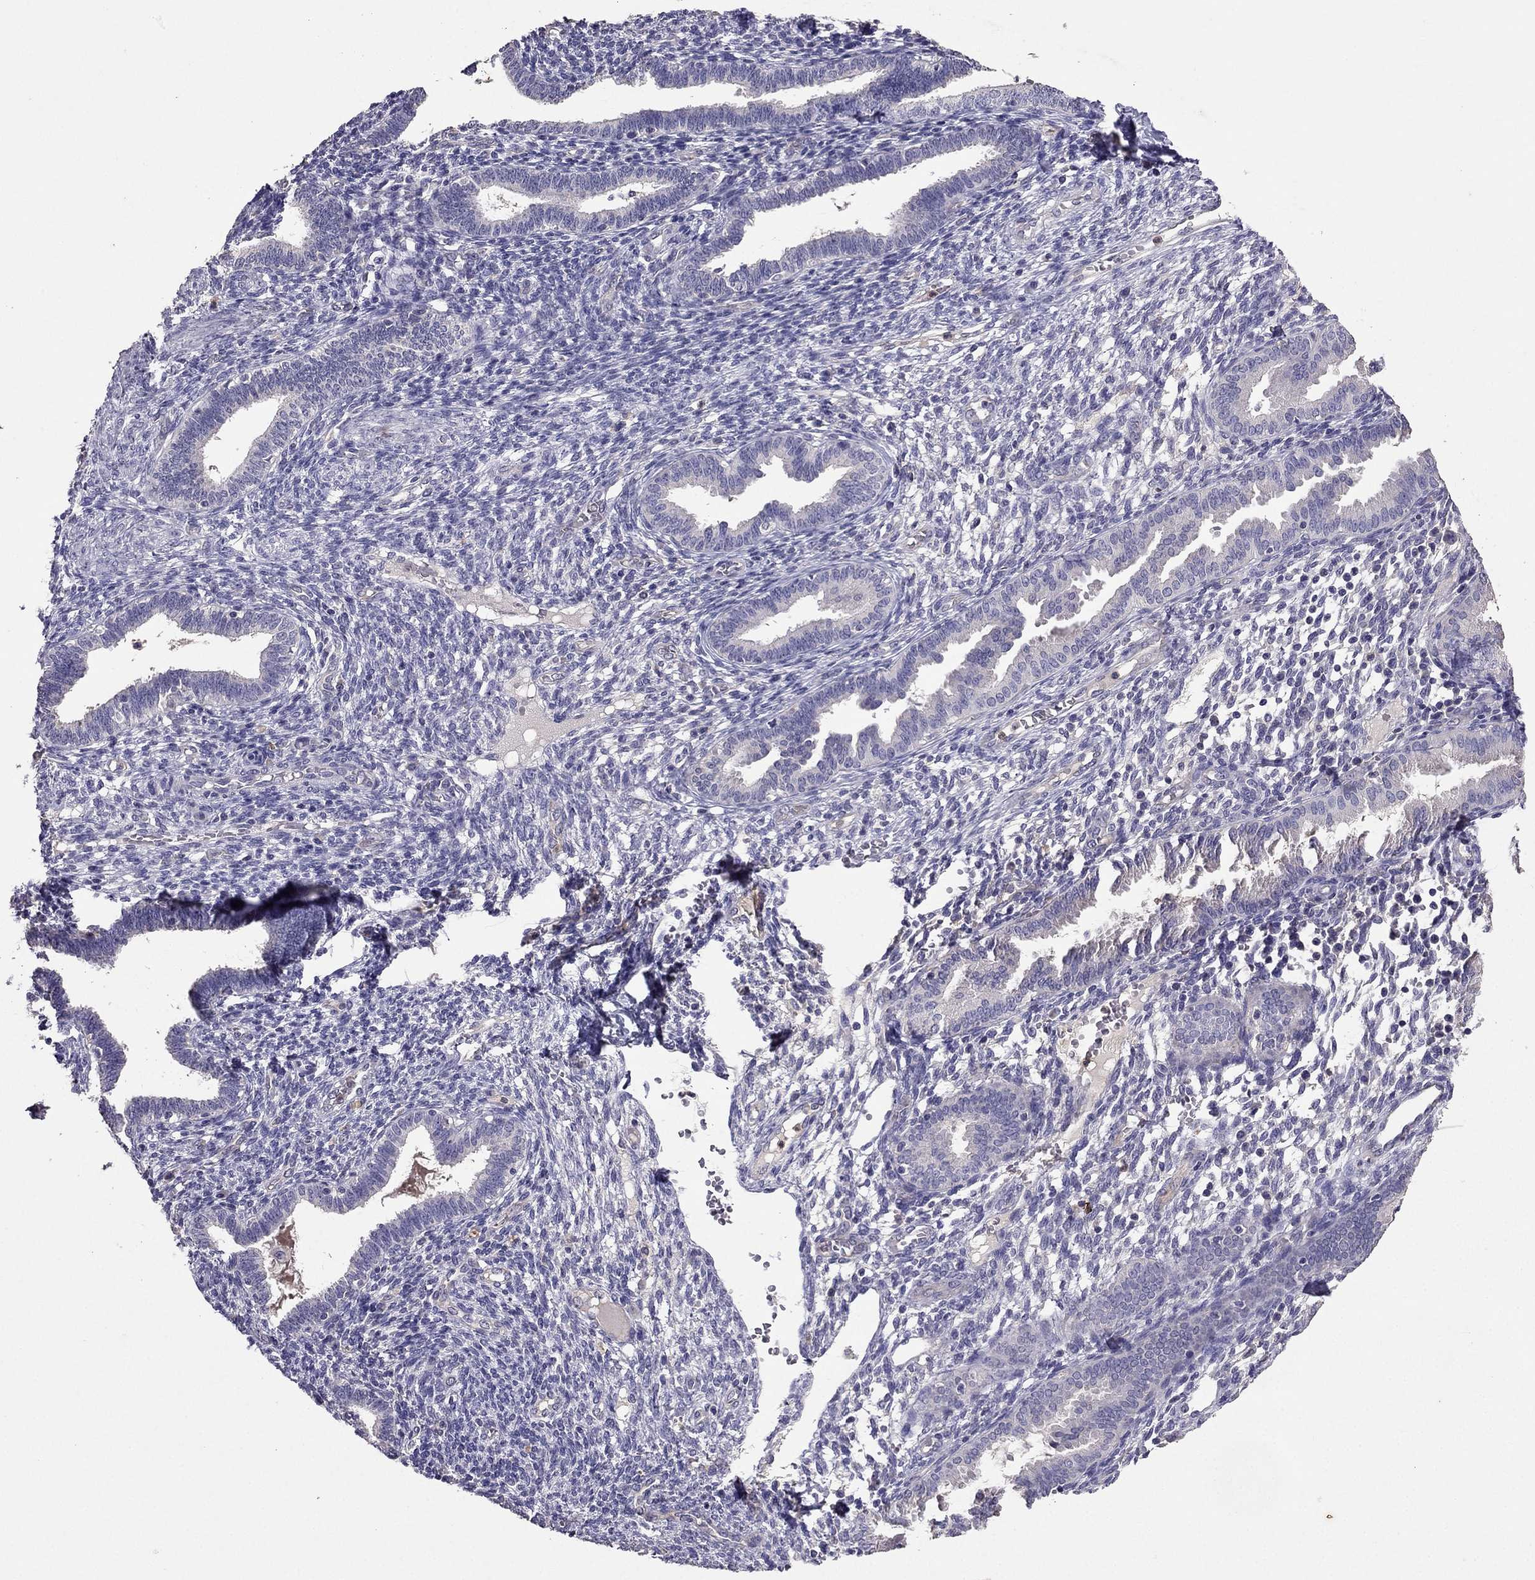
{"staining": {"intensity": "negative", "quantity": "none", "location": "none"}, "tissue": "endometrium", "cell_type": "Cells in endometrial stroma", "image_type": "normal", "snomed": [{"axis": "morphology", "description": "Normal tissue, NOS"}, {"axis": "topography", "description": "Endometrium"}], "caption": "A high-resolution photomicrograph shows immunohistochemistry (IHC) staining of normal endometrium, which exhibits no significant staining in cells in endometrial stroma. (DAB (3,3'-diaminobenzidine) immunohistochemistry (IHC) with hematoxylin counter stain).", "gene": "RFLNB", "patient": {"sex": "female", "age": 42}}